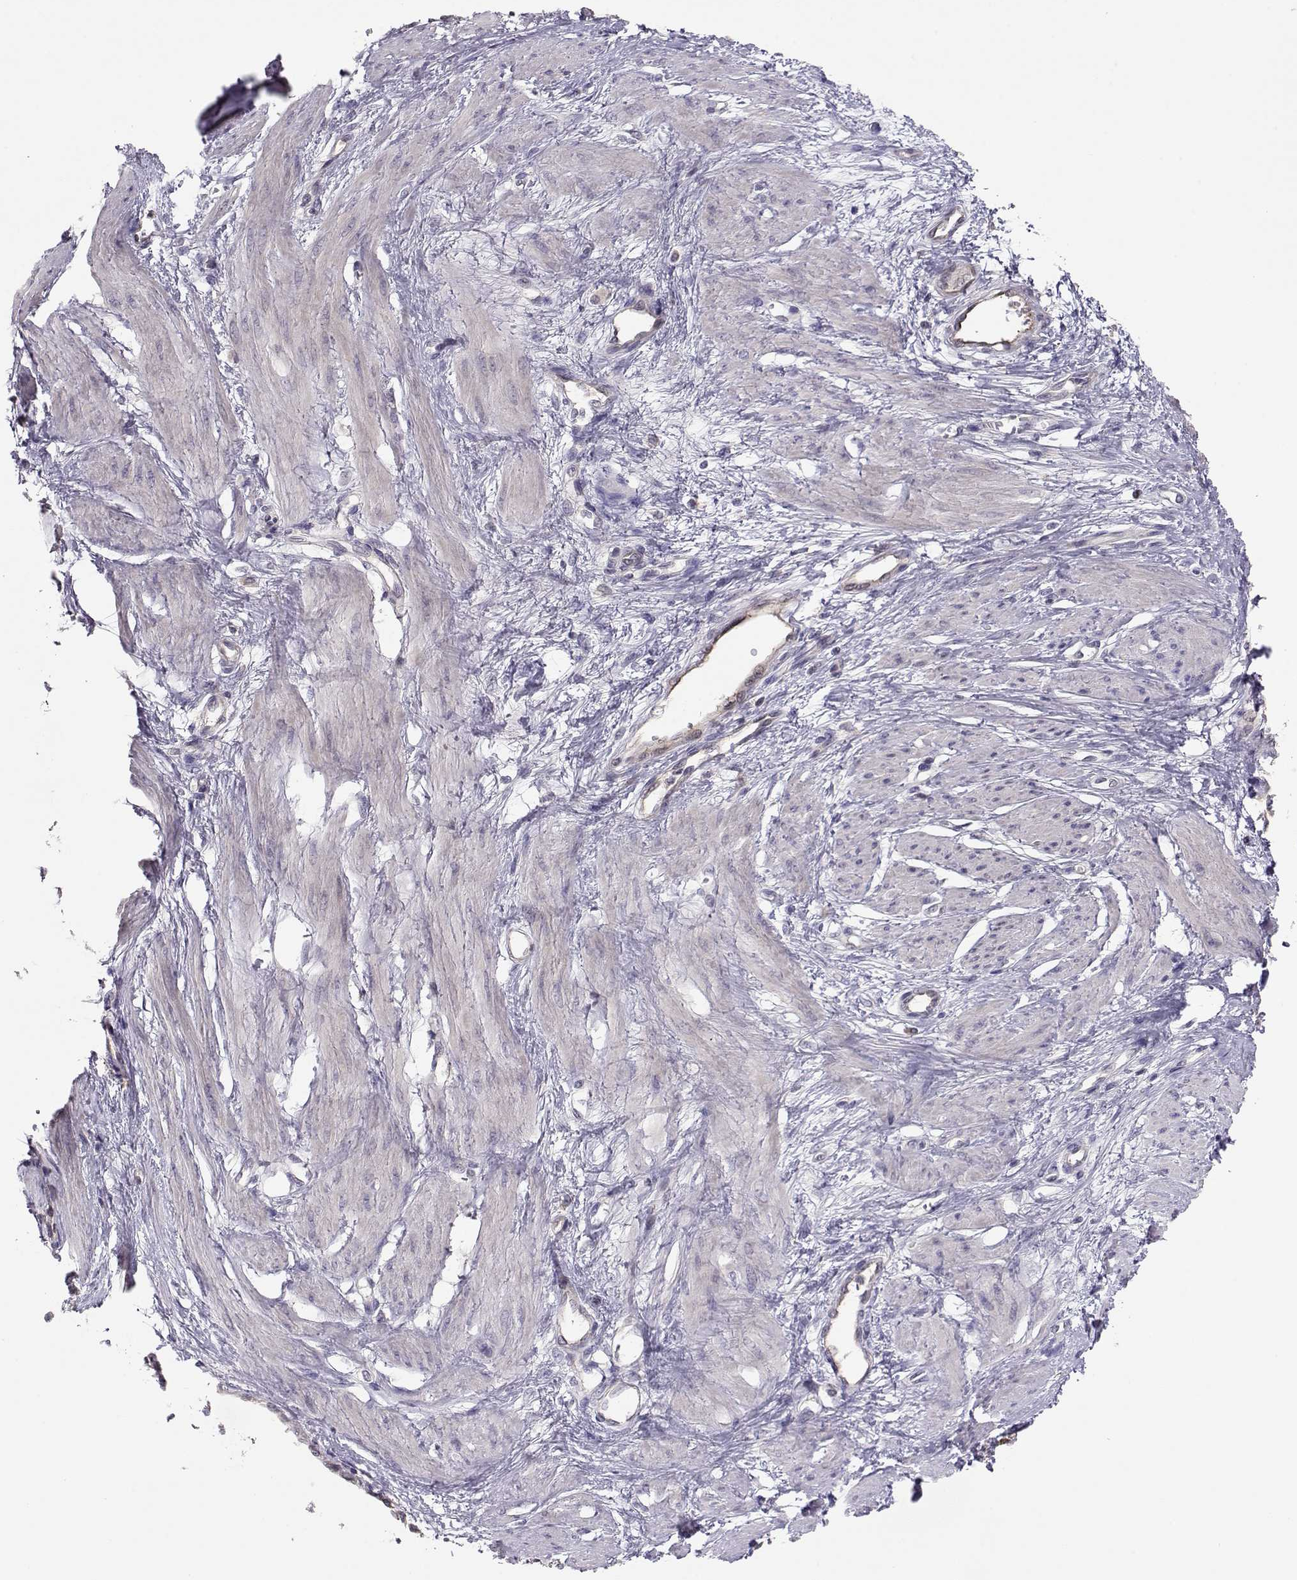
{"staining": {"intensity": "negative", "quantity": "none", "location": "none"}, "tissue": "smooth muscle", "cell_type": "Smooth muscle cells", "image_type": "normal", "snomed": [{"axis": "morphology", "description": "Normal tissue, NOS"}, {"axis": "topography", "description": "Smooth muscle"}, {"axis": "topography", "description": "Uterus"}], "caption": "Immunohistochemistry (IHC) micrograph of unremarkable smooth muscle stained for a protein (brown), which exhibits no positivity in smooth muscle cells.", "gene": "NCAM2", "patient": {"sex": "female", "age": 39}}